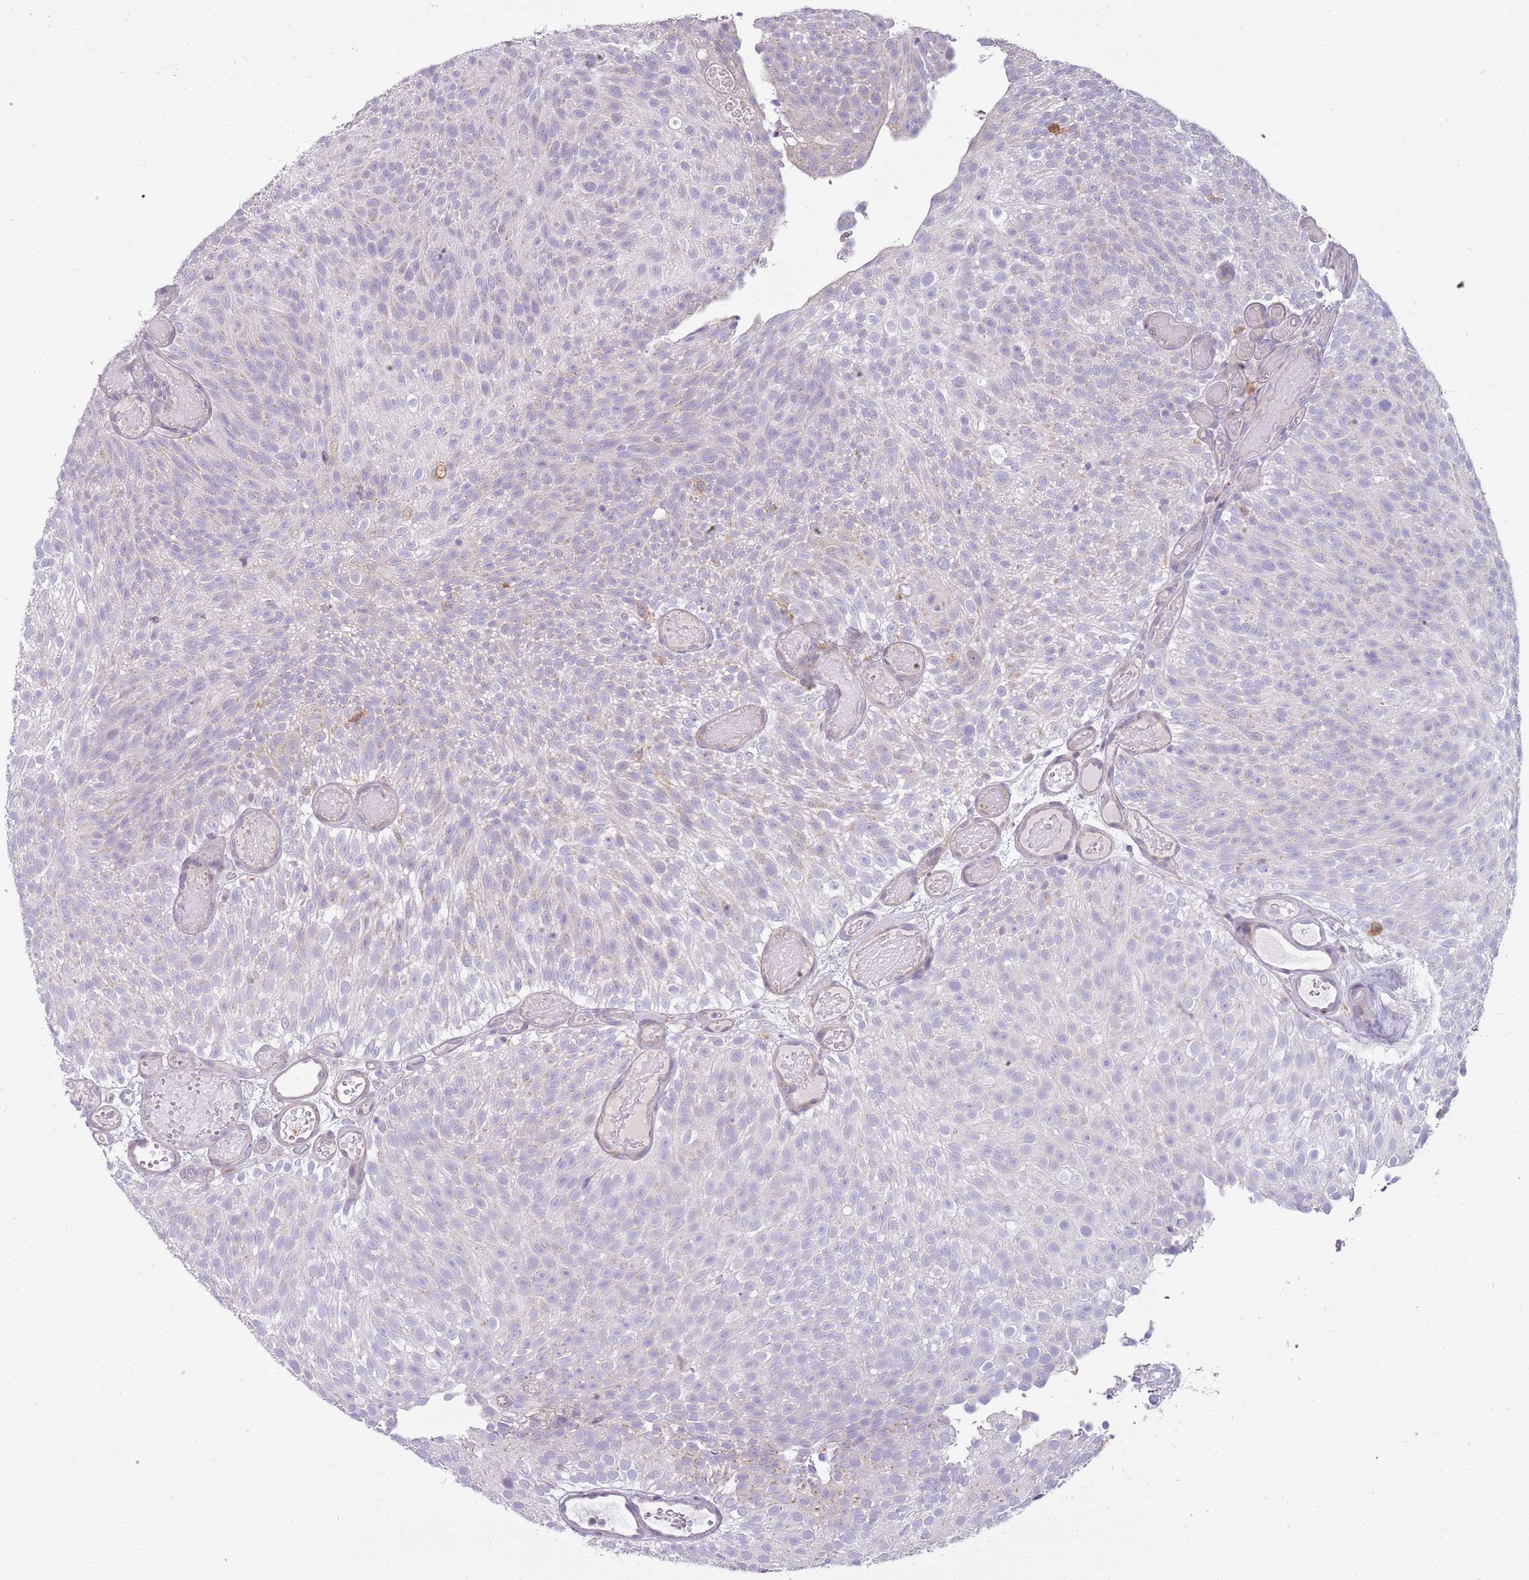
{"staining": {"intensity": "negative", "quantity": "none", "location": "none"}, "tissue": "urothelial cancer", "cell_type": "Tumor cells", "image_type": "cancer", "snomed": [{"axis": "morphology", "description": "Urothelial carcinoma, Low grade"}, {"axis": "topography", "description": "Urinary bladder"}], "caption": "Immunohistochemical staining of human urothelial cancer exhibits no significant expression in tumor cells.", "gene": "DIPK1C", "patient": {"sex": "male", "age": 78}}